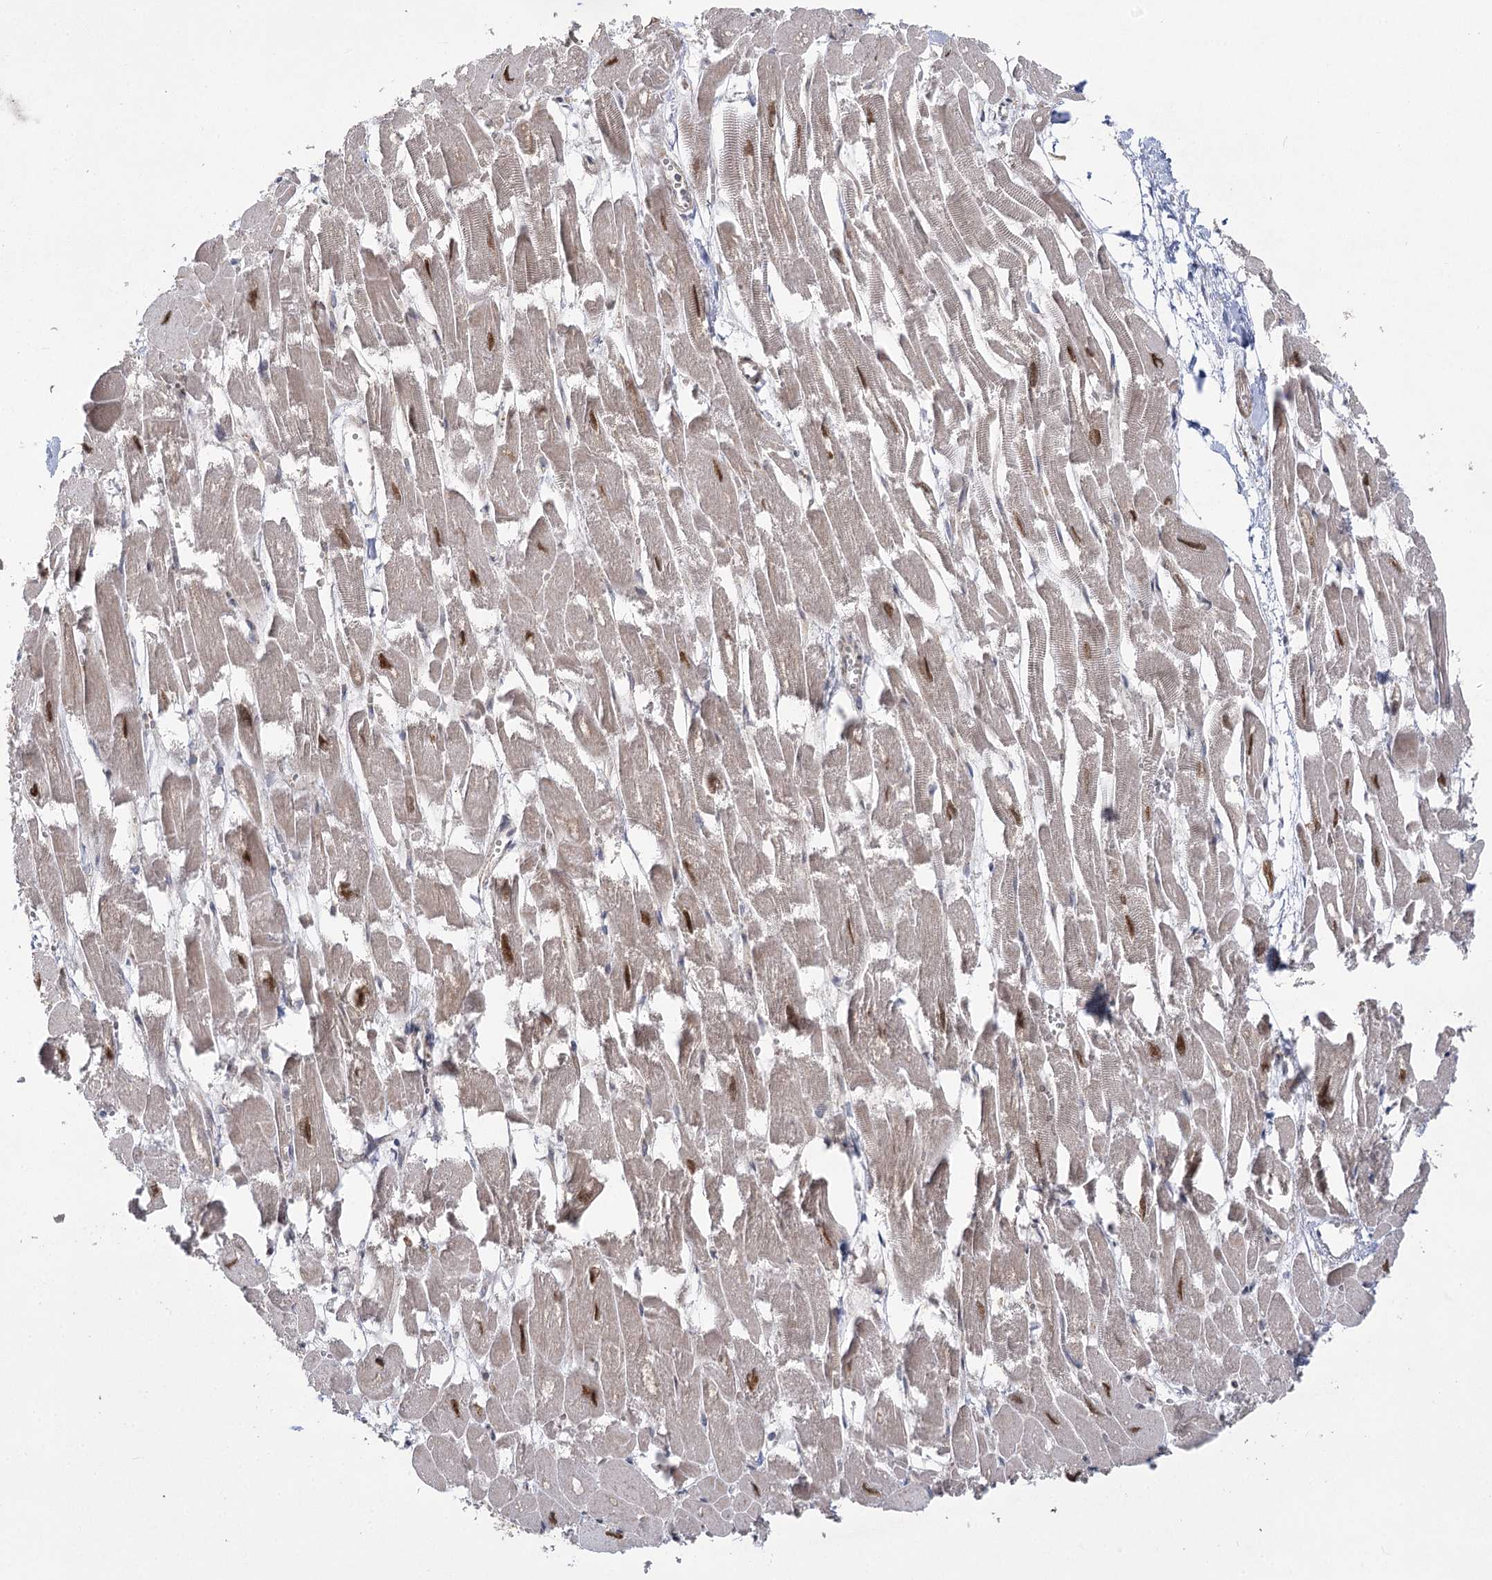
{"staining": {"intensity": "moderate", "quantity": ">75%", "location": "cytoplasmic/membranous,nuclear"}, "tissue": "heart muscle", "cell_type": "Cardiomyocytes", "image_type": "normal", "snomed": [{"axis": "morphology", "description": "Normal tissue, NOS"}, {"axis": "topography", "description": "Heart"}], "caption": "Cardiomyocytes show medium levels of moderate cytoplasmic/membranous,nuclear staining in about >75% of cells in benign human heart muscle. (brown staining indicates protein expression, while blue staining denotes nuclei).", "gene": "SLC4A1AP", "patient": {"sex": "male", "age": 54}}